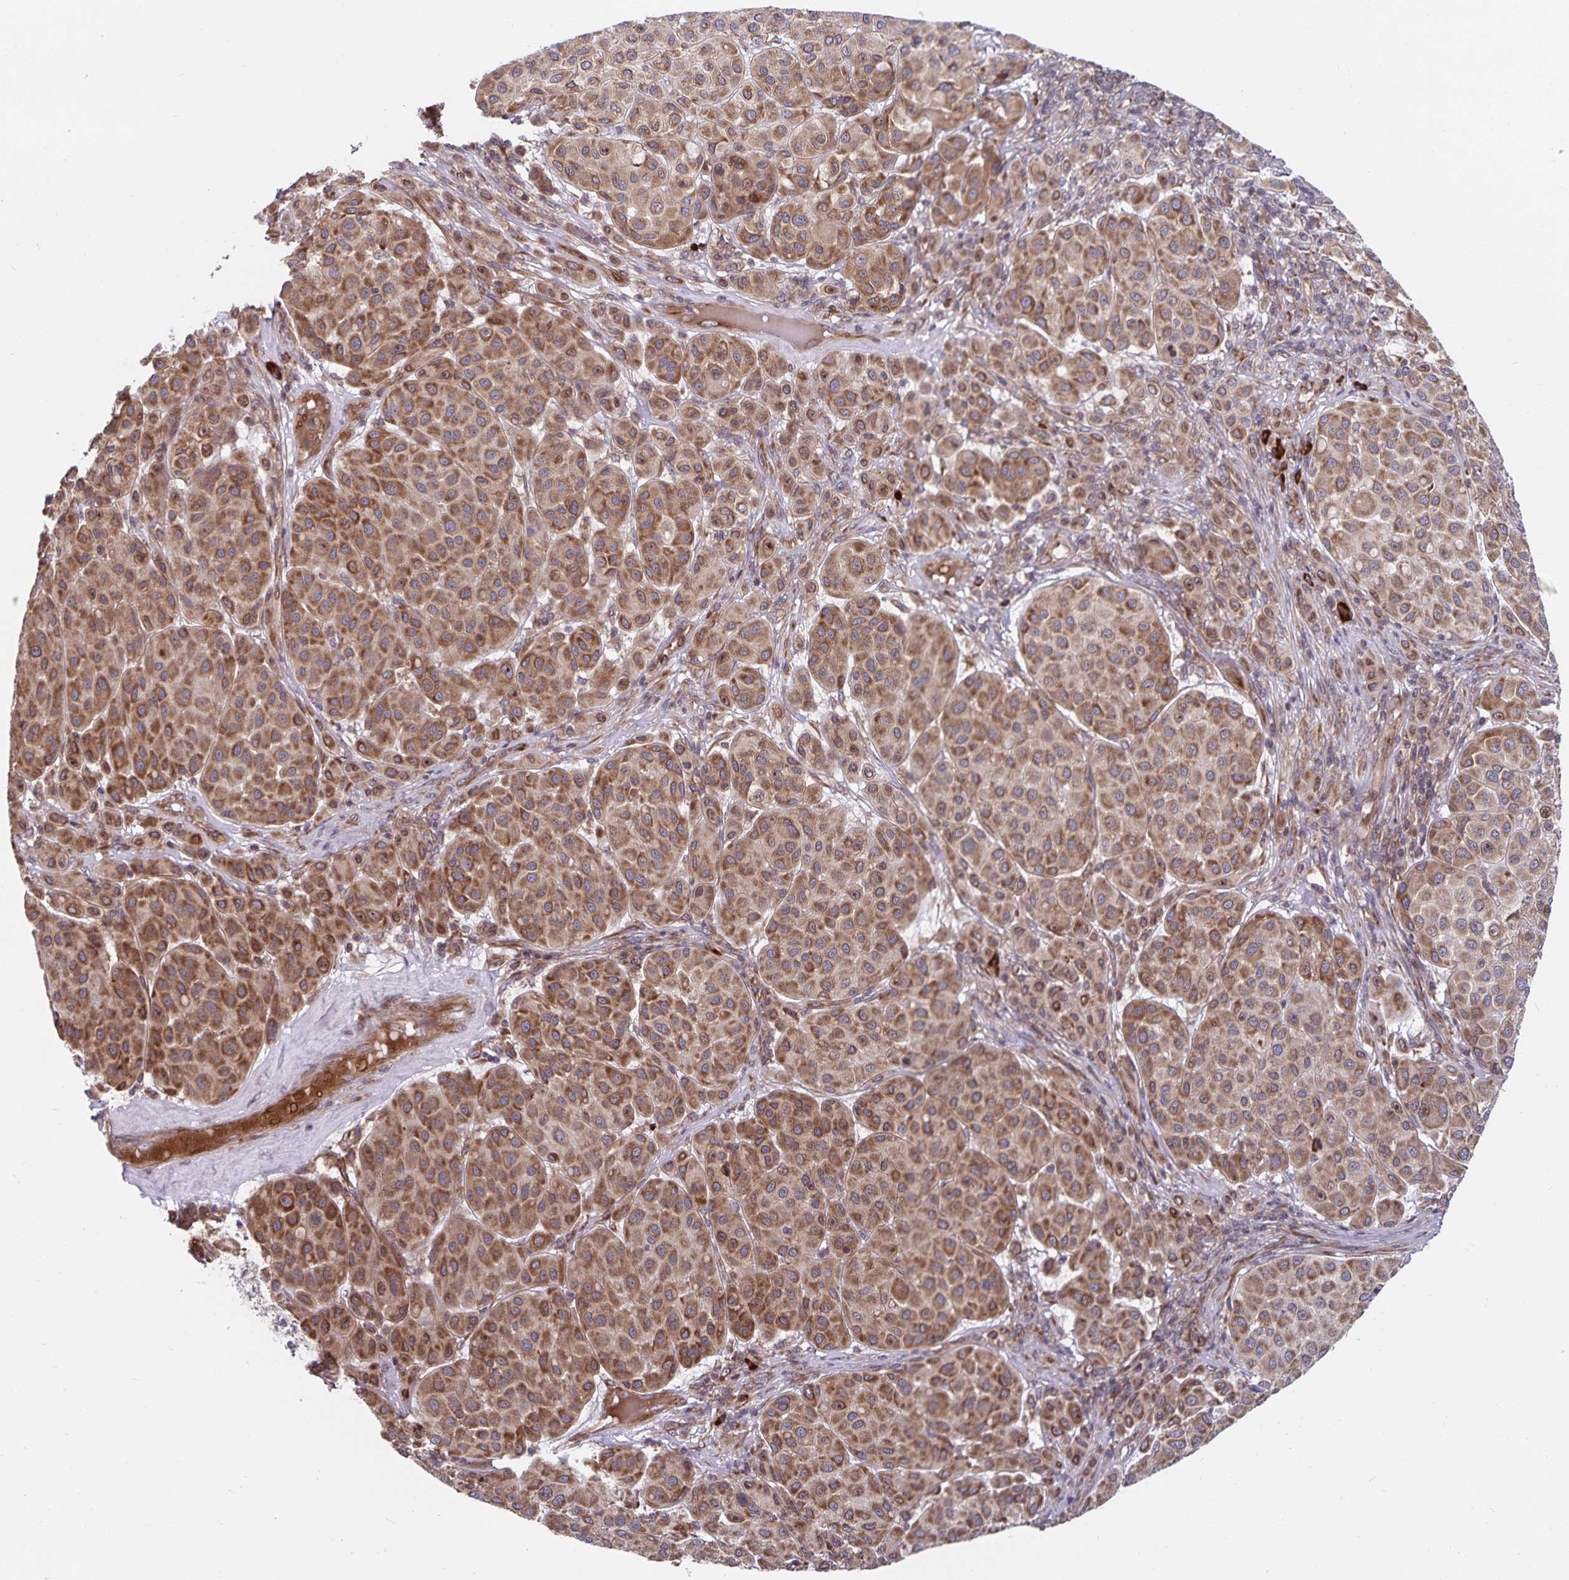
{"staining": {"intensity": "moderate", "quantity": ">75%", "location": "cytoplasmic/membranous"}, "tissue": "melanoma", "cell_type": "Tumor cells", "image_type": "cancer", "snomed": [{"axis": "morphology", "description": "Malignant melanoma, Metastatic site"}, {"axis": "topography", "description": "Smooth muscle"}], "caption": "Brown immunohistochemical staining in melanoma reveals moderate cytoplasmic/membranous positivity in approximately >75% of tumor cells.", "gene": "SEC62", "patient": {"sex": "male", "age": 41}}